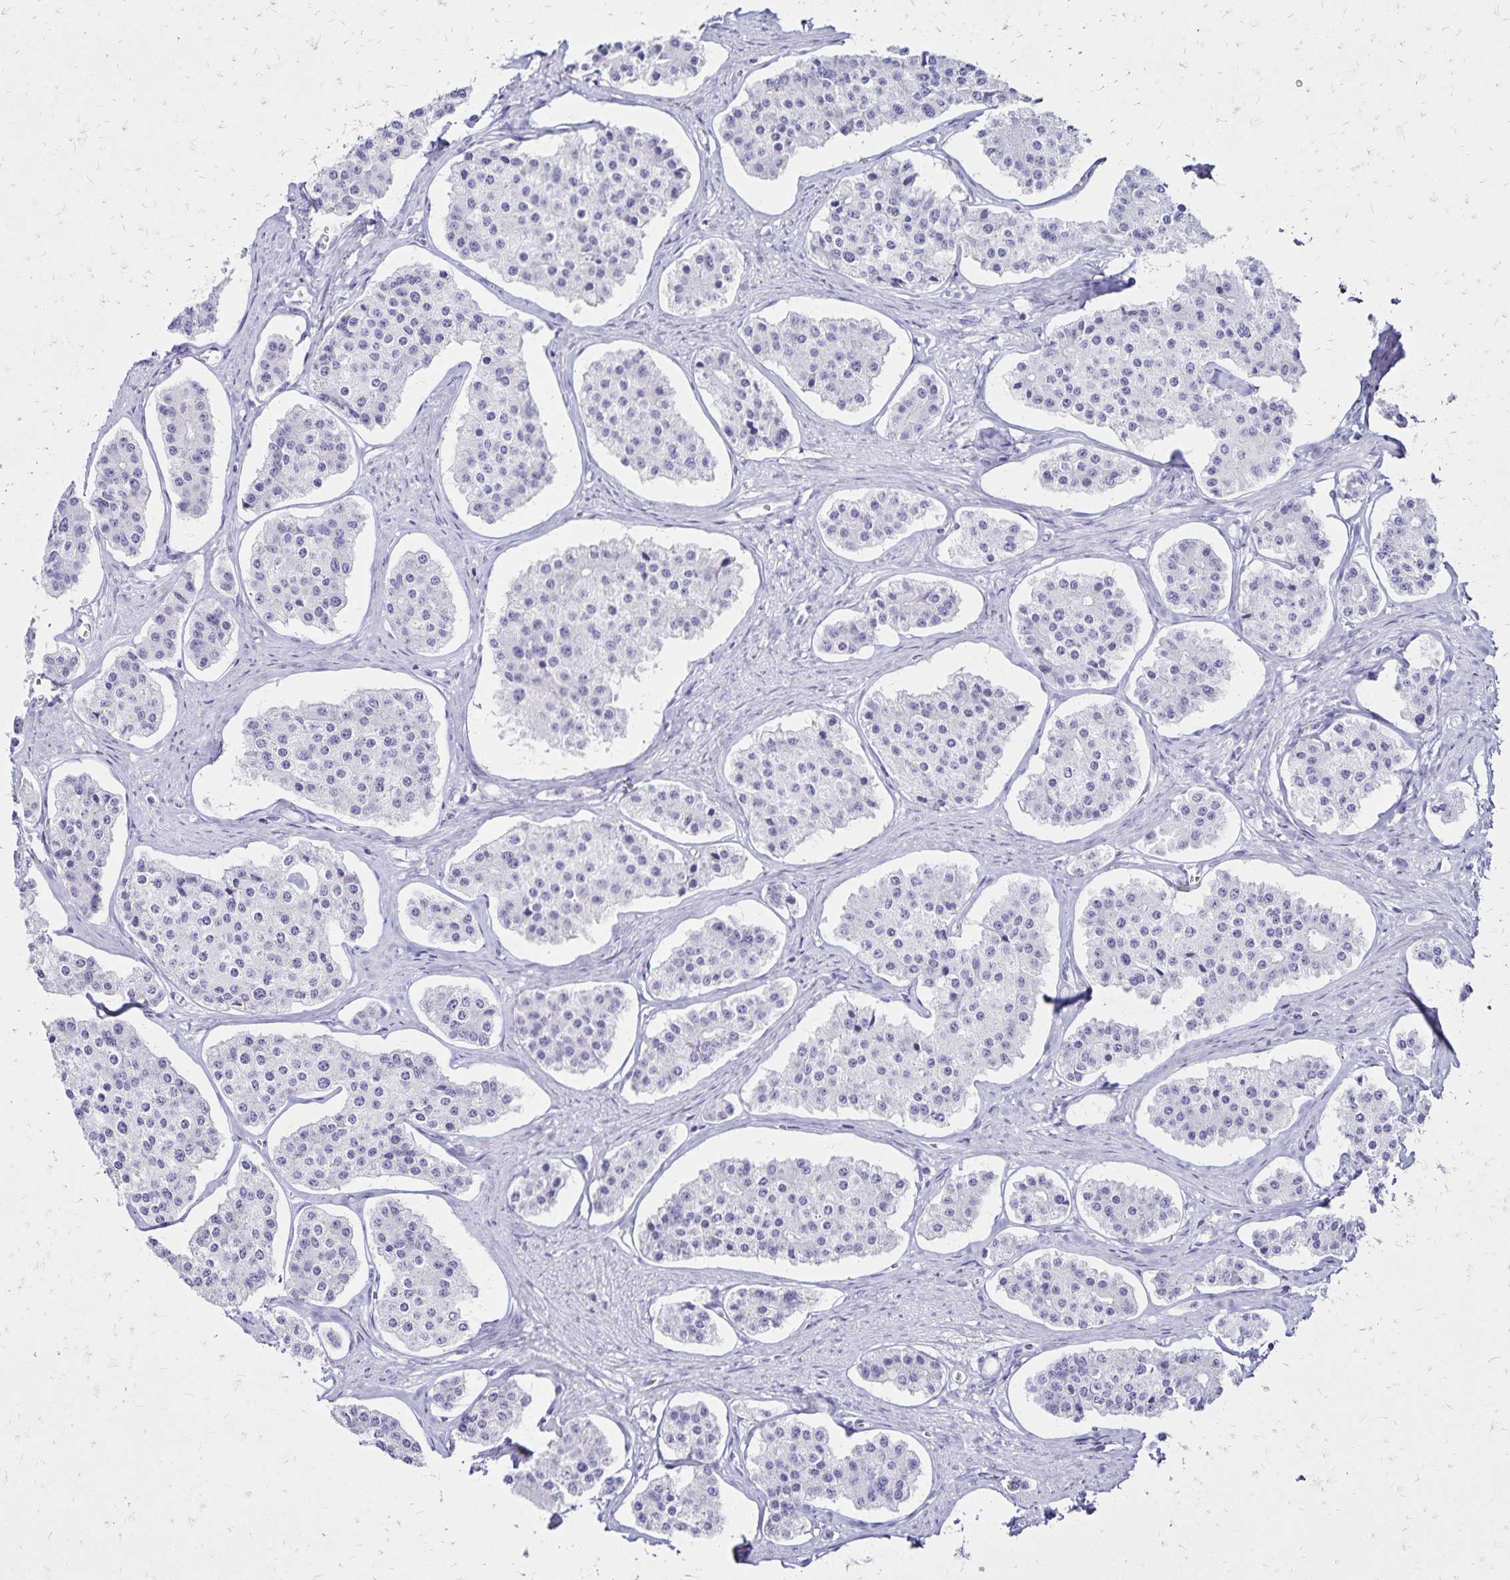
{"staining": {"intensity": "negative", "quantity": "none", "location": "none"}, "tissue": "carcinoid", "cell_type": "Tumor cells", "image_type": "cancer", "snomed": [{"axis": "morphology", "description": "Carcinoid, malignant, NOS"}, {"axis": "topography", "description": "Small intestine"}], "caption": "Photomicrograph shows no significant protein expression in tumor cells of carcinoid.", "gene": "LIN28B", "patient": {"sex": "female", "age": 65}}